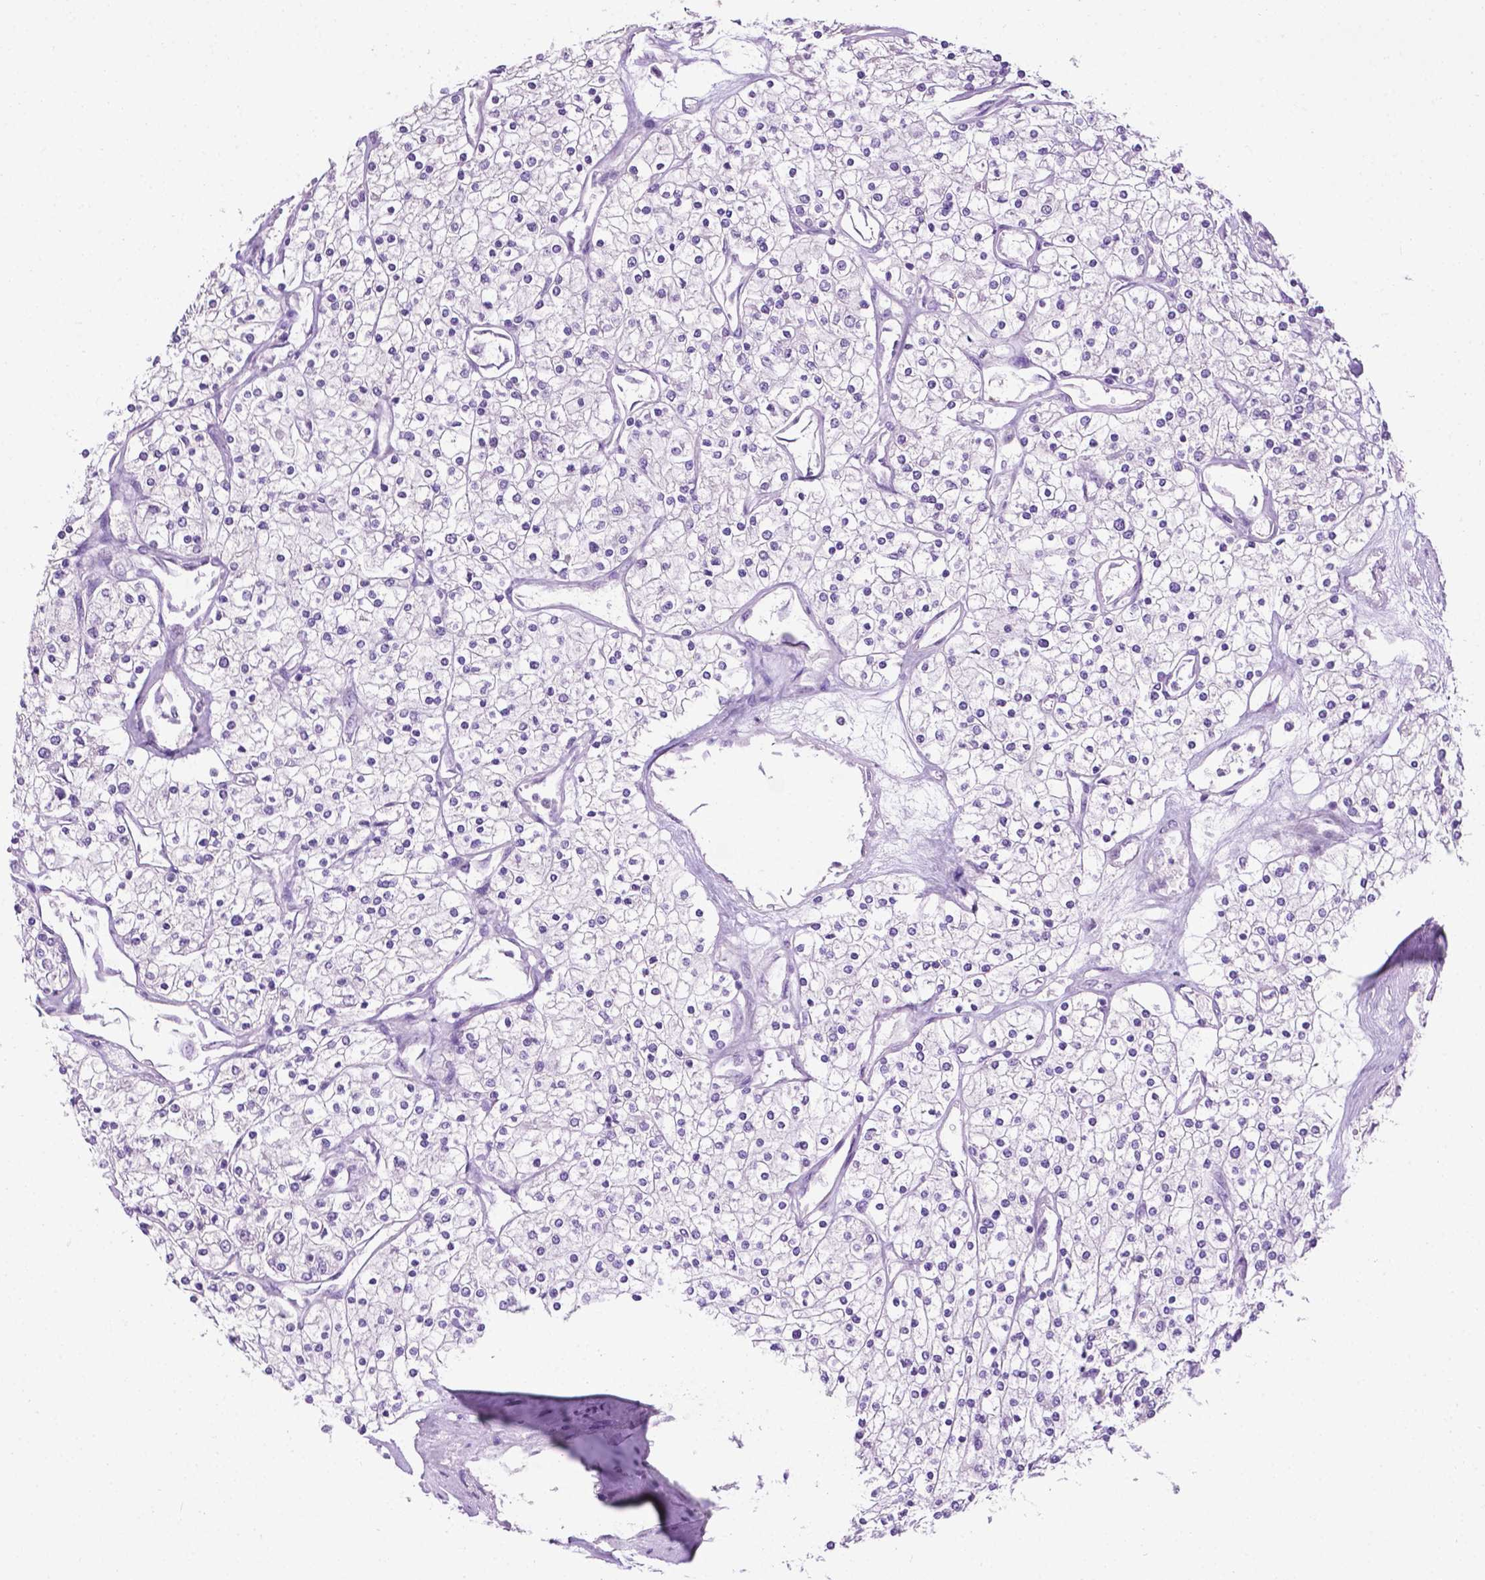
{"staining": {"intensity": "negative", "quantity": "none", "location": "none"}, "tissue": "renal cancer", "cell_type": "Tumor cells", "image_type": "cancer", "snomed": [{"axis": "morphology", "description": "Adenocarcinoma, NOS"}, {"axis": "topography", "description": "Kidney"}], "caption": "Tumor cells show no significant expression in renal cancer (adenocarcinoma).", "gene": "TACSTD2", "patient": {"sex": "male", "age": 80}}